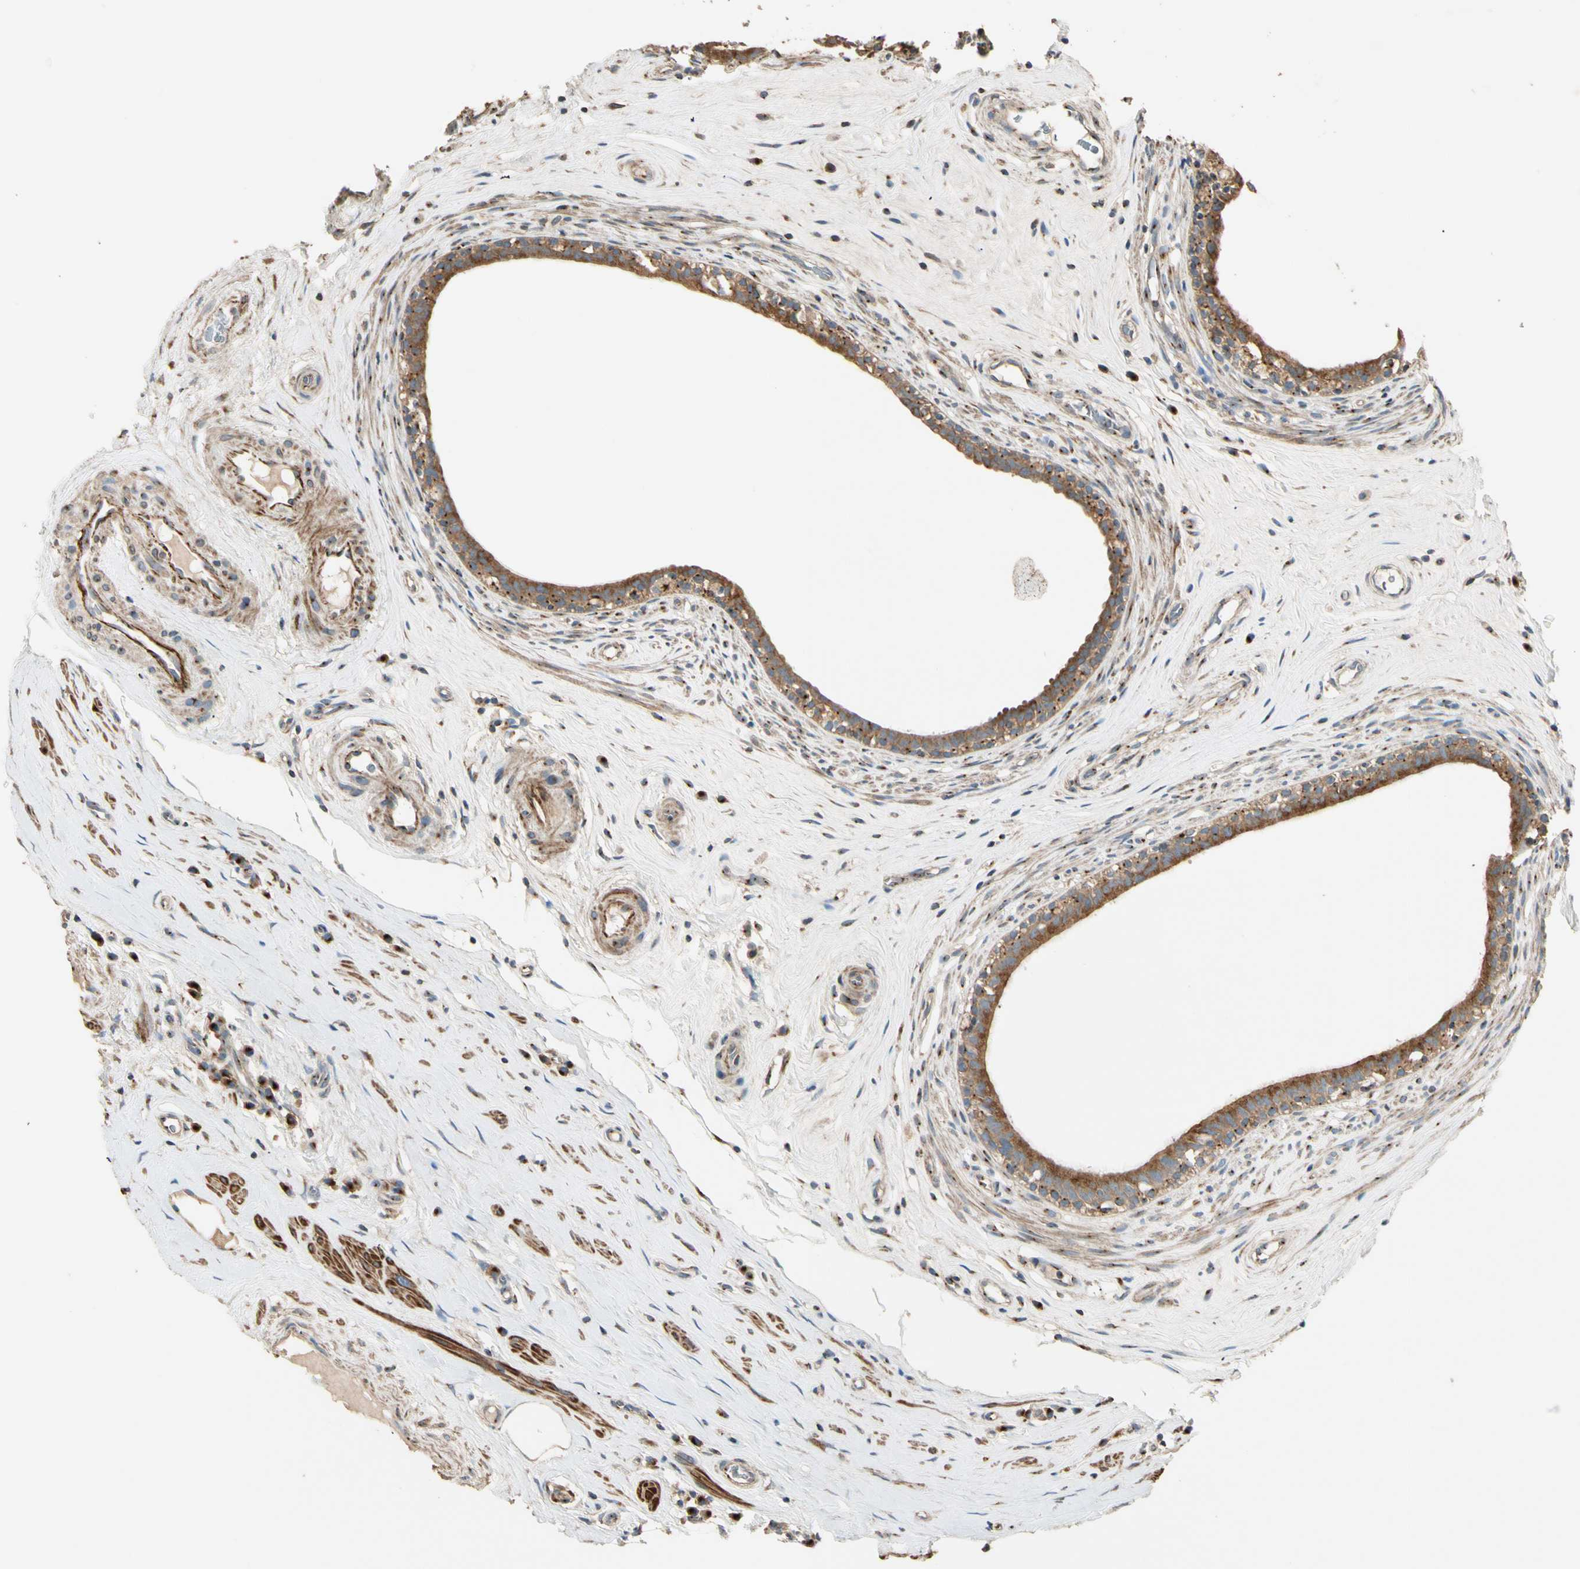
{"staining": {"intensity": "strong", "quantity": "25%-75%", "location": "cytoplasmic/membranous"}, "tissue": "epididymis", "cell_type": "Glandular cells", "image_type": "normal", "snomed": [{"axis": "morphology", "description": "Normal tissue, NOS"}, {"axis": "morphology", "description": "Inflammation, NOS"}, {"axis": "topography", "description": "Epididymis"}], "caption": "Protein analysis of normal epididymis displays strong cytoplasmic/membranous positivity in approximately 25%-75% of glandular cells.", "gene": "AKAP9", "patient": {"sex": "male", "age": 84}}